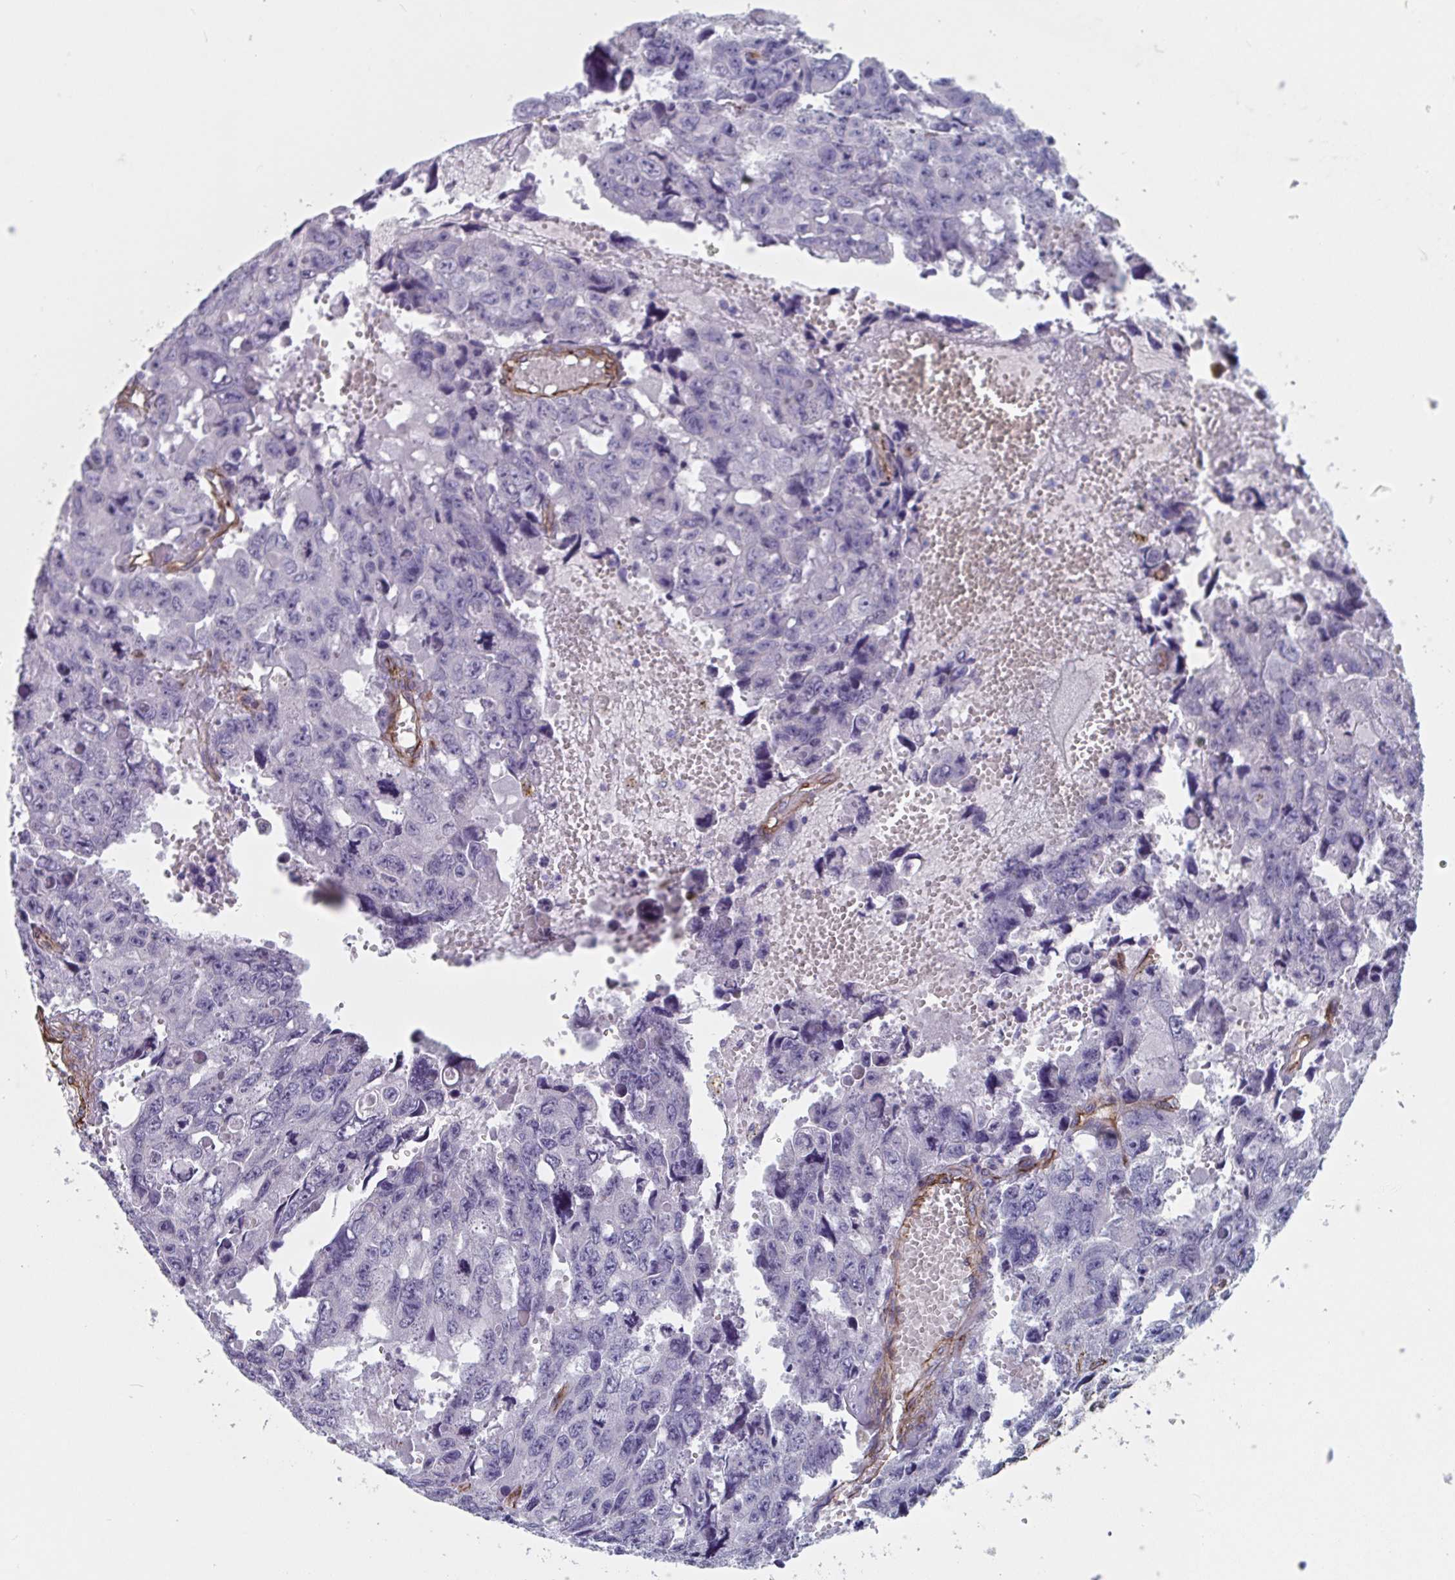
{"staining": {"intensity": "negative", "quantity": "none", "location": "none"}, "tissue": "testis cancer", "cell_type": "Tumor cells", "image_type": "cancer", "snomed": [{"axis": "morphology", "description": "Seminoma, NOS"}, {"axis": "topography", "description": "Testis"}], "caption": "DAB immunohistochemical staining of human testis cancer (seminoma) exhibits no significant positivity in tumor cells.", "gene": "CITED4", "patient": {"sex": "male", "age": 26}}